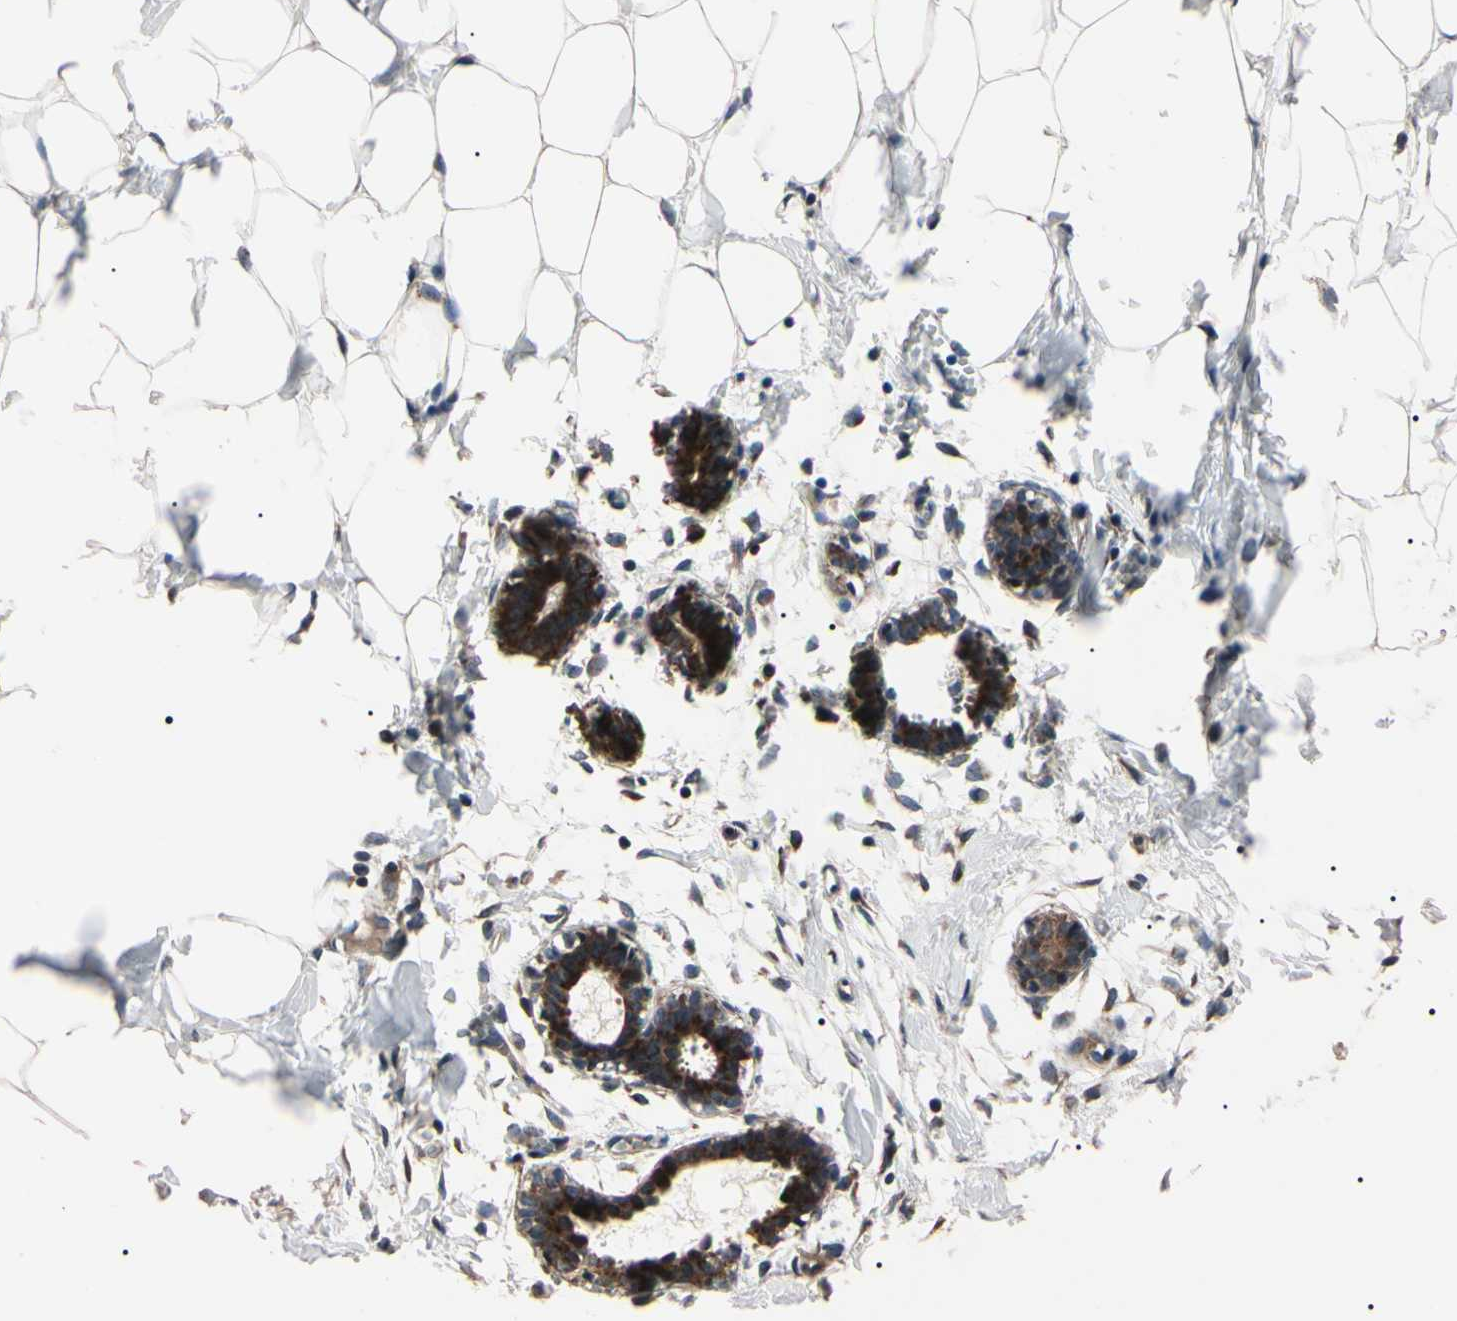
{"staining": {"intensity": "negative", "quantity": "none", "location": "none"}, "tissue": "breast", "cell_type": "Adipocytes", "image_type": "normal", "snomed": [{"axis": "morphology", "description": "Normal tissue, NOS"}, {"axis": "topography", "description": "Breast"}], "caption": "DAB (3,3'-diaminobenzidine) immunohistochemical staining of unremarkable human breast shows no significant expression in adipocytes. (Immunohistochemistry (ihc), brightfield microscopy, high magnification).", "gene": "GUCY1B1", "patient": {"sex": "female", "age": 27}}